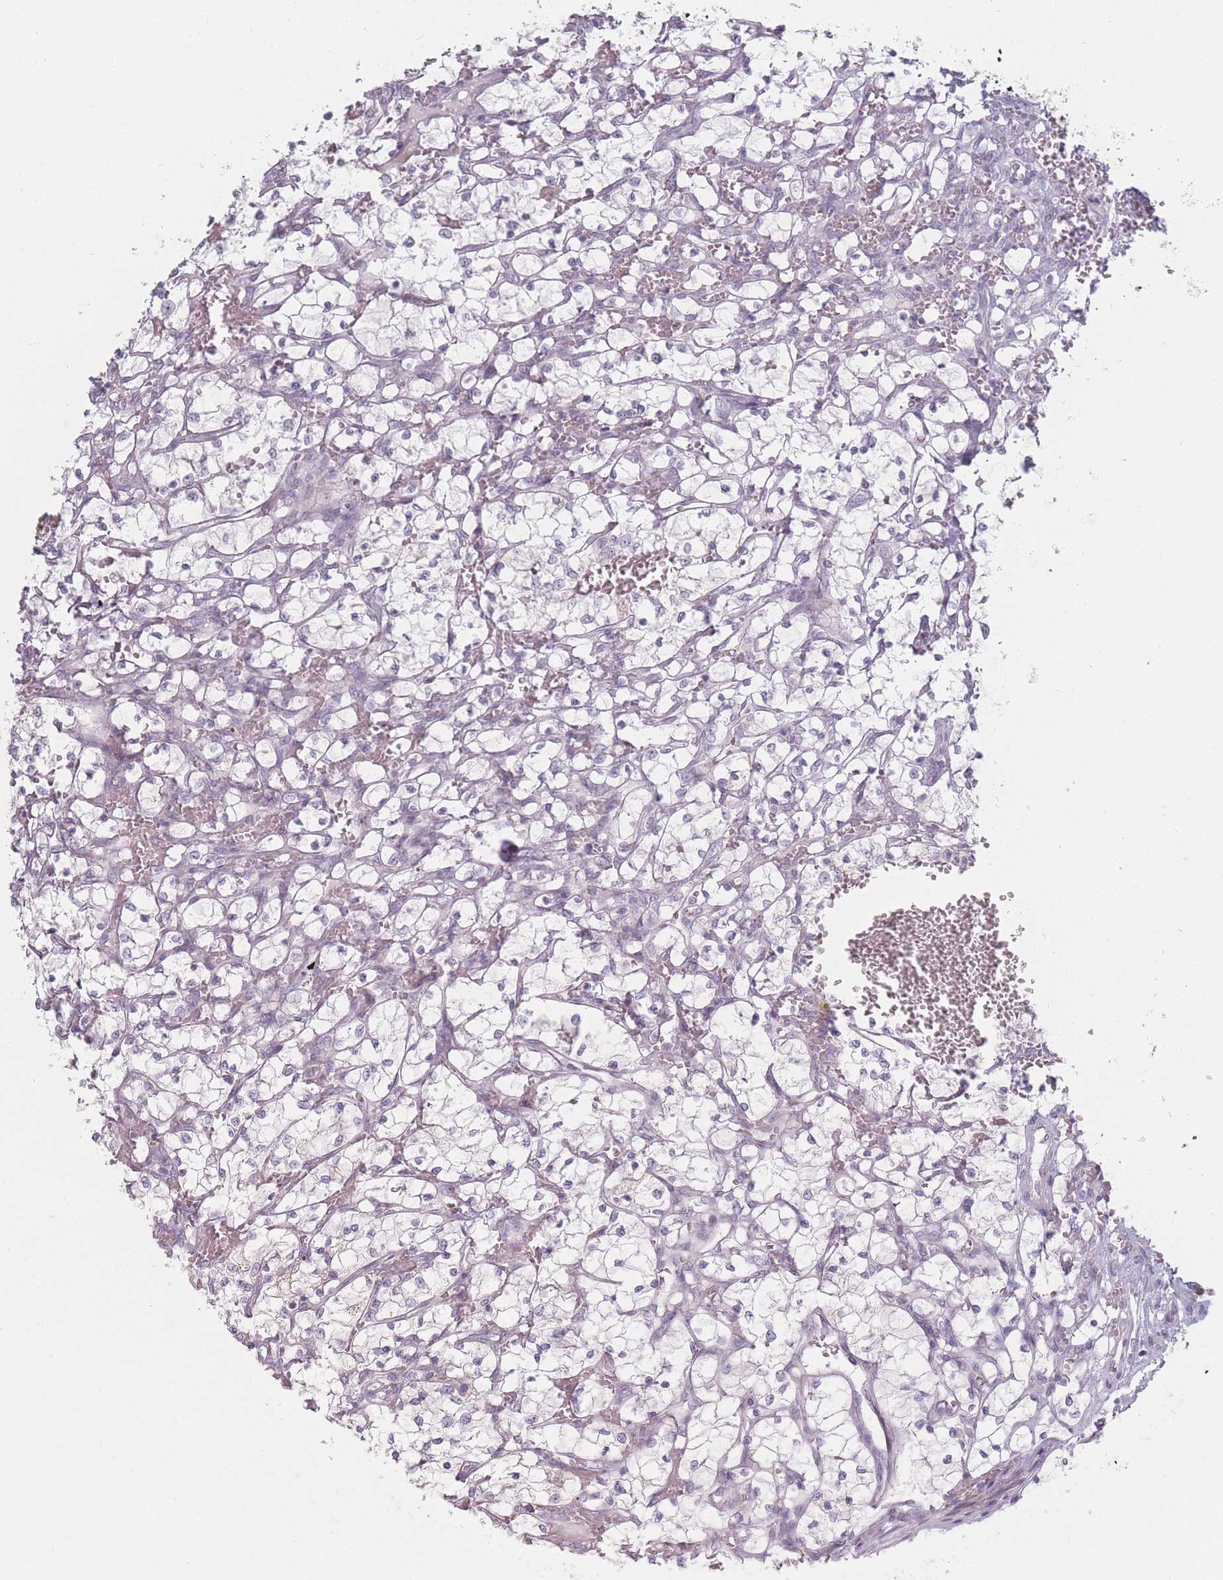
{"staining": {"intensity": "negative", "quantity": "none", "location": "none"}, "tissue": "renal cancer", "cell_type": "Tumor cells", "image_type": "cancer", "snomed": [{"axis": "morphology", "description": "Adenocarcinoma, NOS"}, {"axis": "topography", "description": "Kidney"}], "caption": "This is a image of IHC staining of adenocarcinoma (renal), which shows no positivity in tumor cells.", "gene": "RASL10B", "patient": {"sex": "female", "age": 69}}